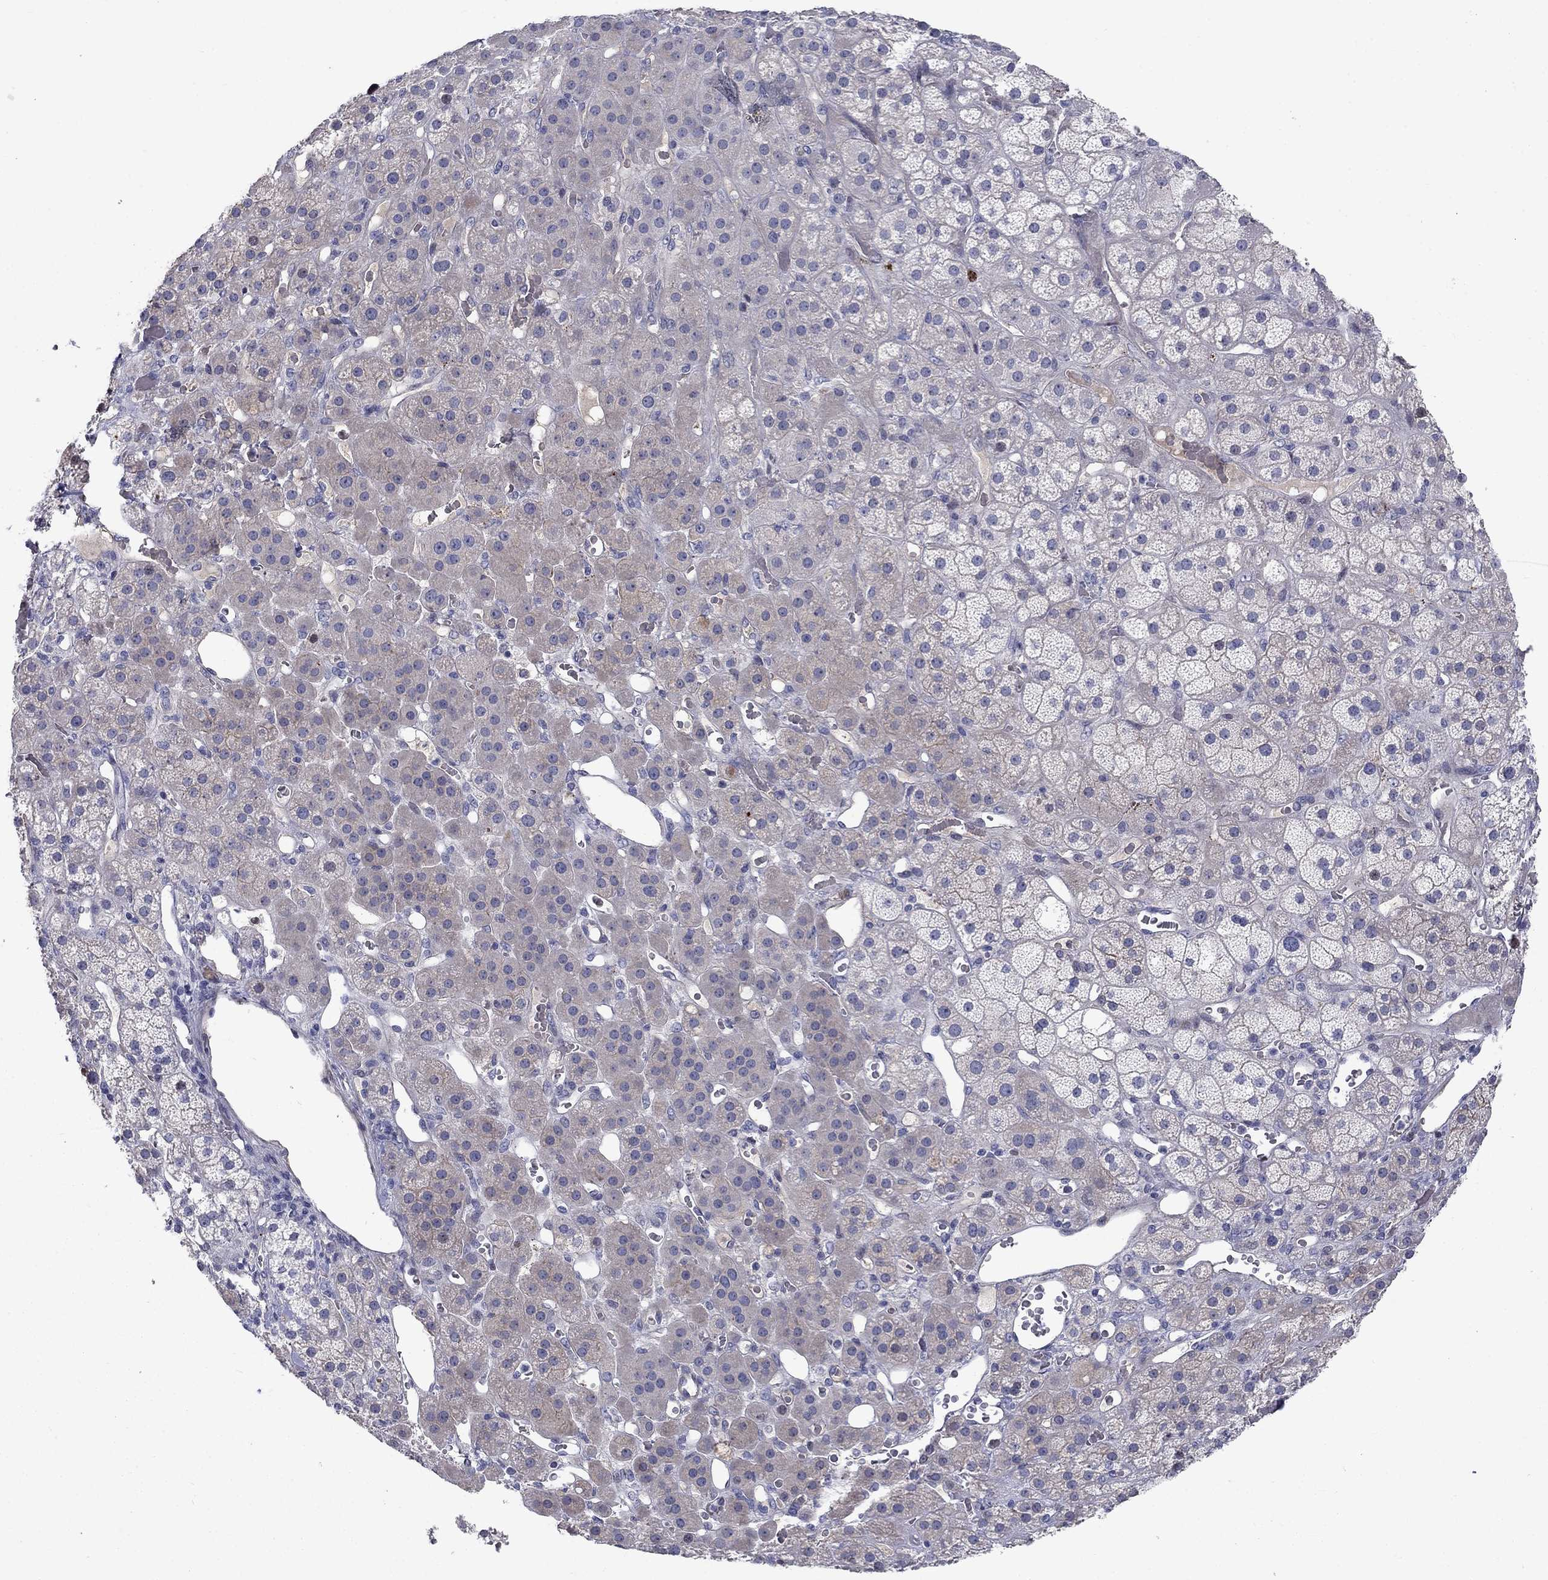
{"staining": {"intensity": "weak", "quantity": "<25%", "location": "cytoplasmic/membranous"}, "tissue": "adrenal gland", "cell_type": "Glandular cells", "image_type": "normal", "snomed": [{"axis": "morphology", "description": "Normal tissue, NOS"}, {"axis": "topography", "description": "Adrenal gland"}], "caption": "Histopathology image shows no significant protein positivity in glandular cells of normal adrenal gland.", "gene": "SLC1A1", "patient": {"sex": "male", "age": 57}}